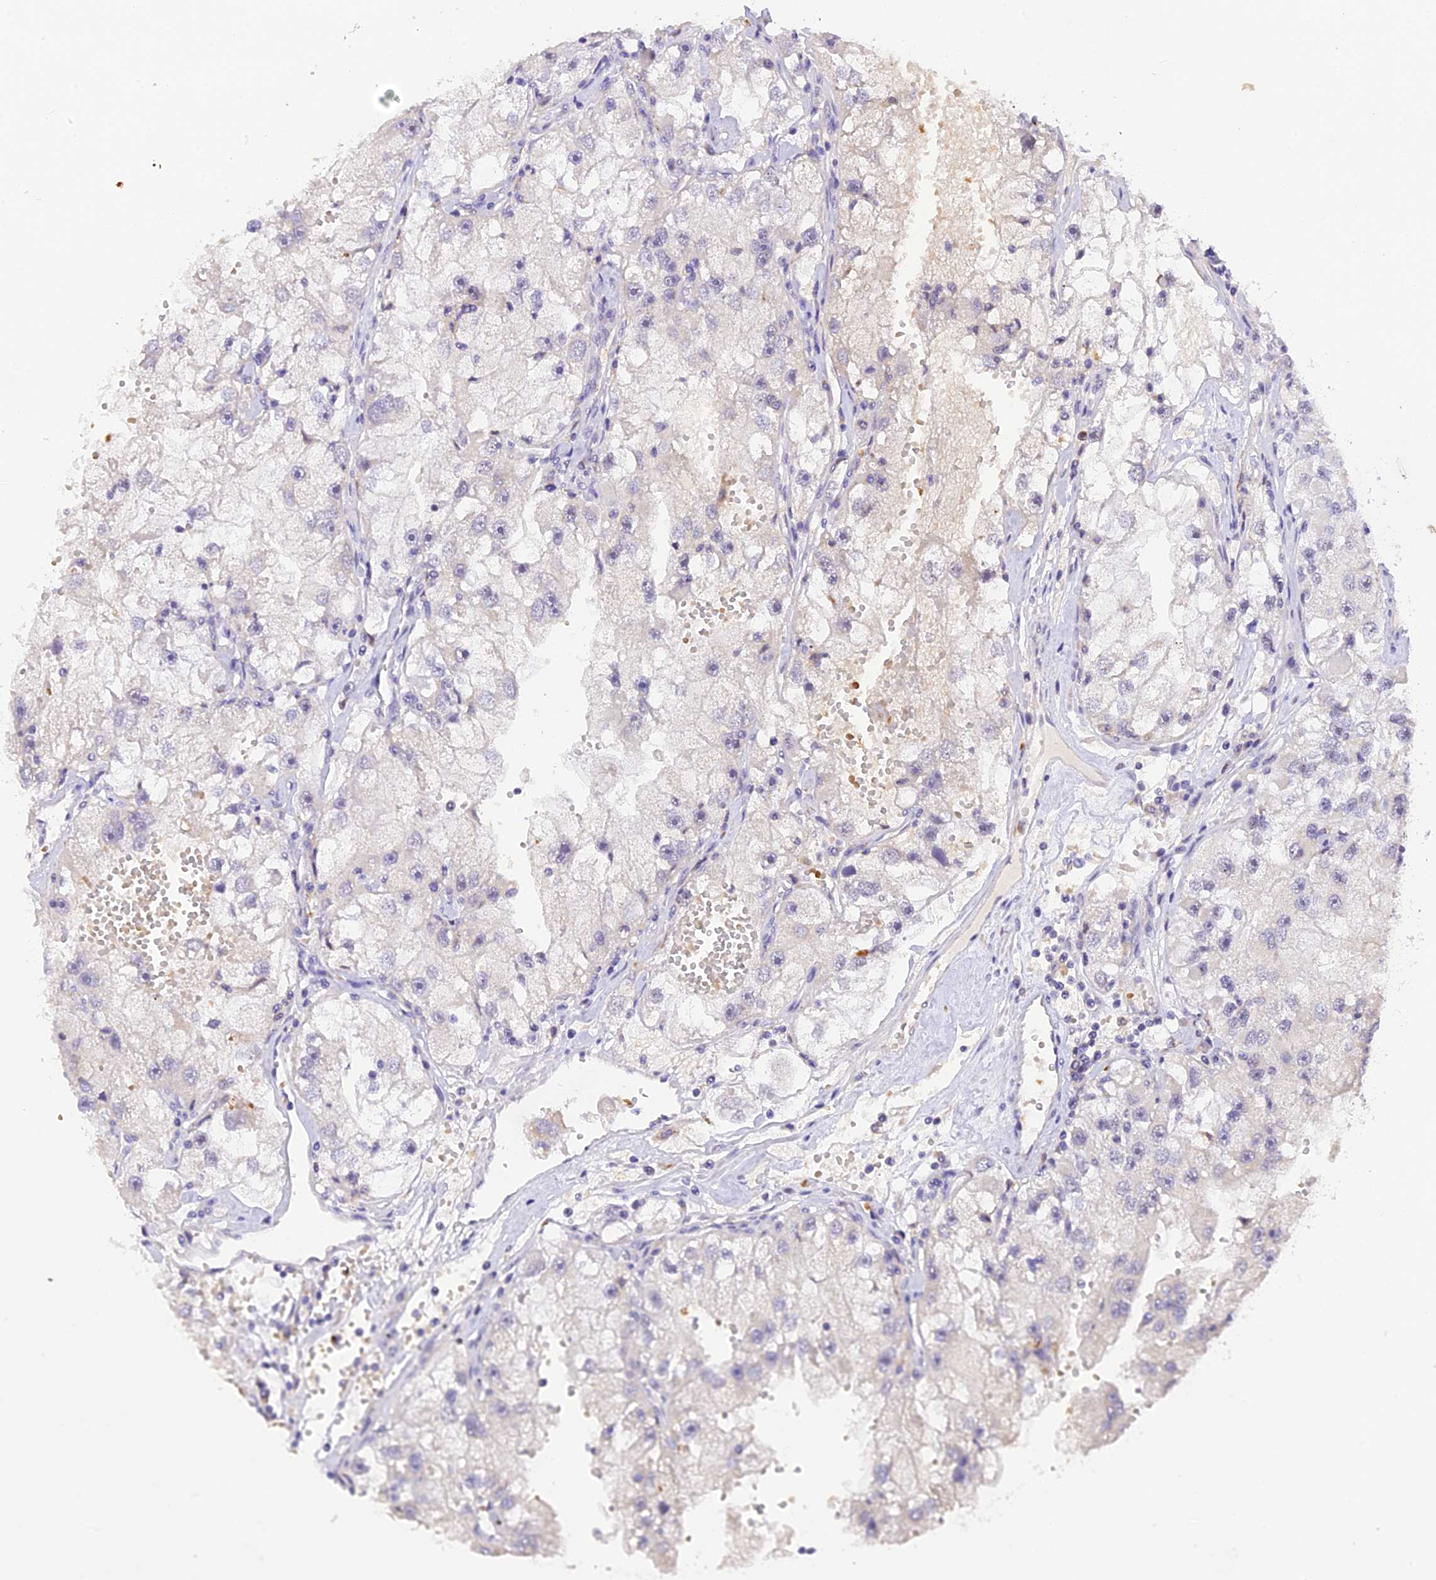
{"staining": {"intensity": "negative", "quantity": "none", "location": "none"}, "tissue": "renal cancer", "cell_type": "Tumor cells", "image_type": "cancer", "snomed": [{"axis": "morphology", "description": "Adenocarcinoma, NOS"}, {"axis": "topography", "description": "Kidney"}], "caption": "DAB immunohistochemical staining of renal cancer (adenocarcinoma) displays no significant staining in tumor cells.", "gene": "AHSP", "patient": {"sex": "male", "age": 63}}